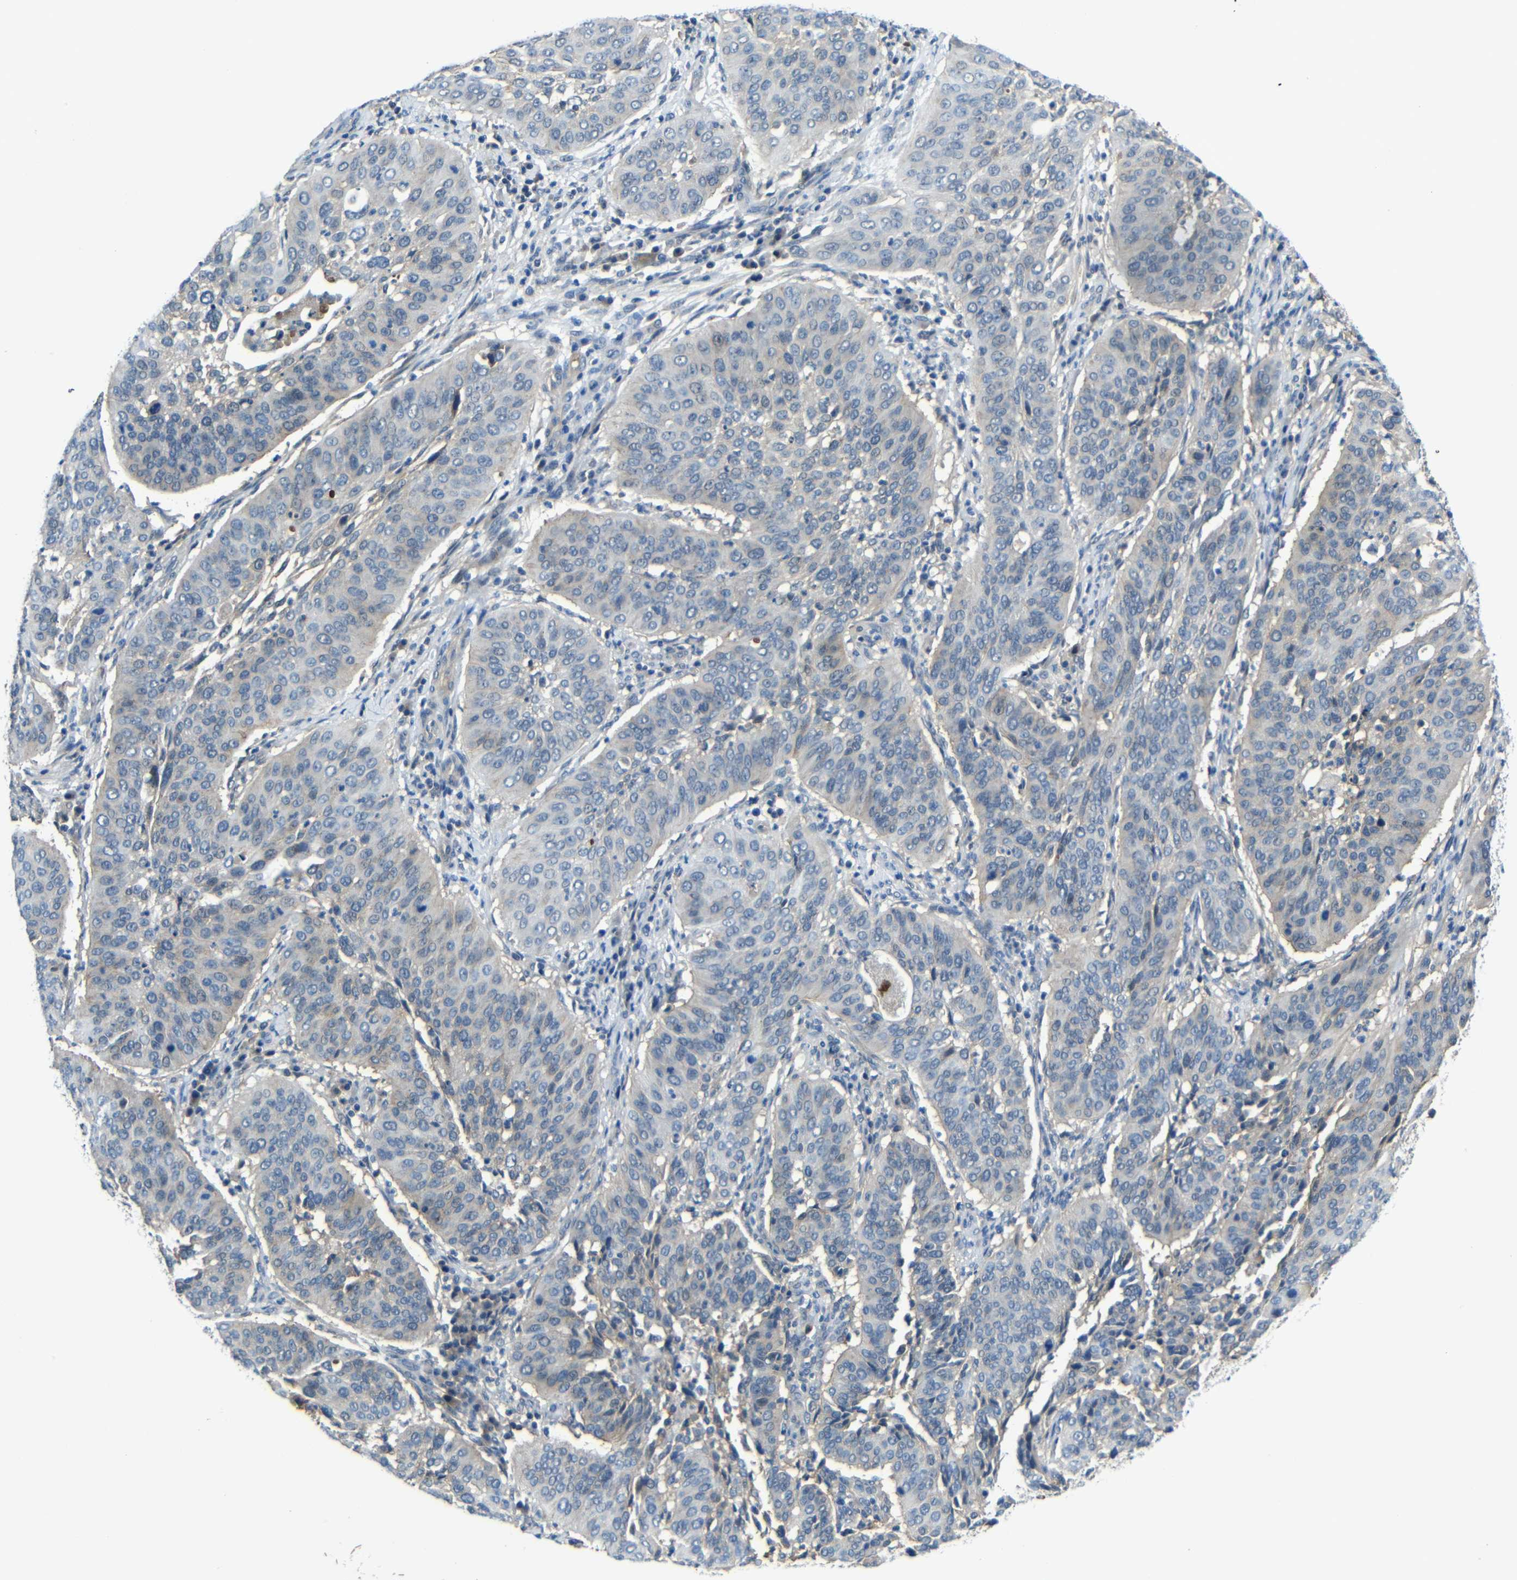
{"staining": {"intensity": "negative", "quantity": "none", "location": "none"}, "tissue": "cervical cancer", "cell_type": "Tumor cells", "image_type": "cancer", "snomed": [{"axis": "morphology", "description": "Normal tissue, NOS"}, {"axis": "morphology", "description": "Squamous cell carcinoma, NOS"}, {"axis": "topography", "description": "Cervix"}], "caption": "An image of cervical cancer stained for a protein reveals no brown staining in tumor cells.", "gene": "ZNF90", "patient": {"sex": "female", "age": 39}}